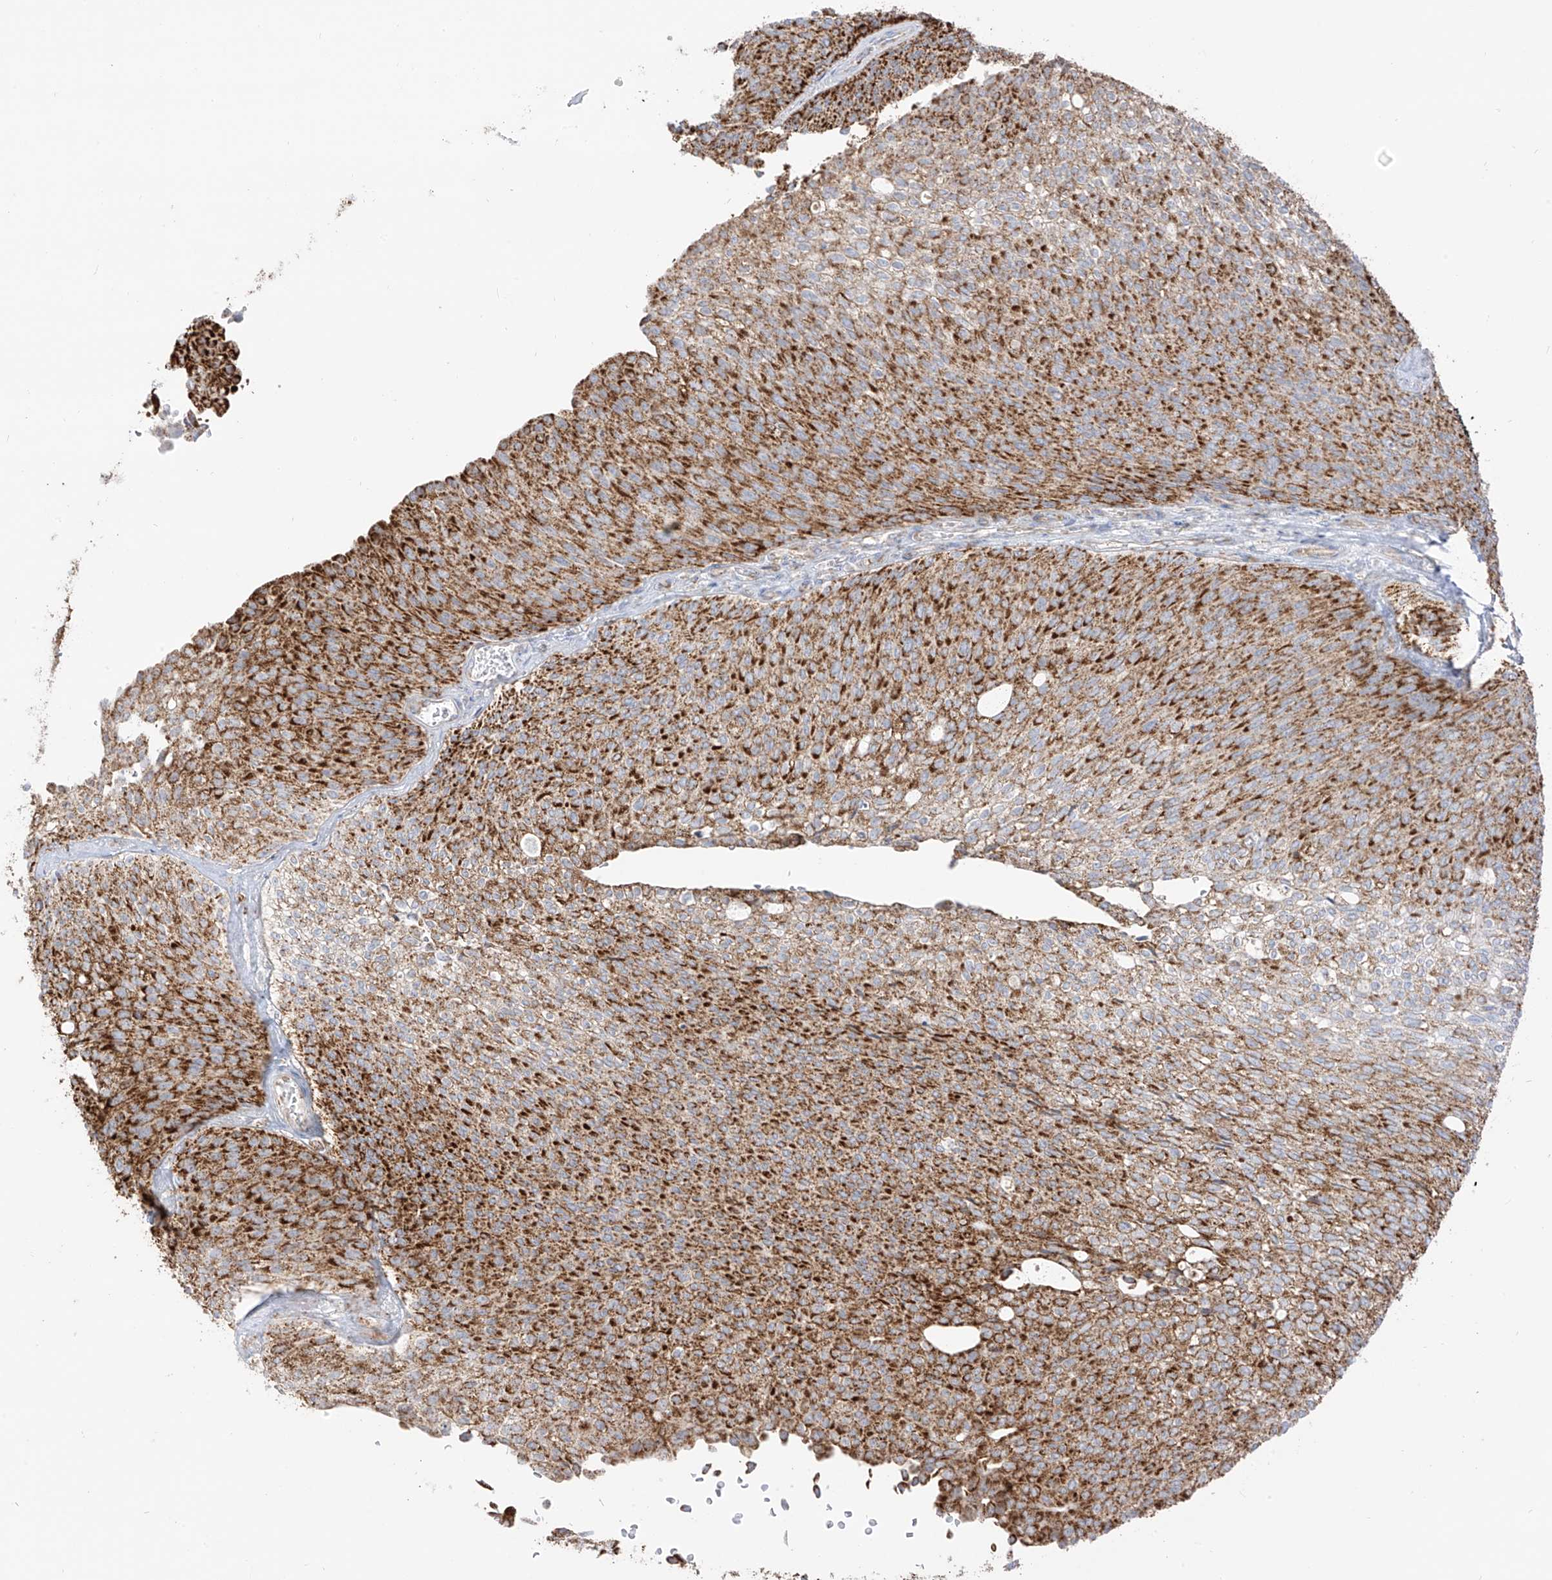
{"staining": {"intensity": "moderate", "quantity": ">75%", "location": "cytoplasmic/membranous"}, "tissue": "urothelial cancer", "cell_type": "Tumor cells", "image_type": "cancer", "snomed": [{"axis": "morphology", "description": "Urothelial carcinoma, Low grade"}, {"axis": "topography", "description": "Urinary bladder"}], "caption": "Immunohistochemical staining of urothelial cancer demonstrates moderate cytoplasmic/membranous protein positivity in about >75% of tumor cells.", "gene": "ETHE1", "patient": {"sex": "female", "age": 79}}